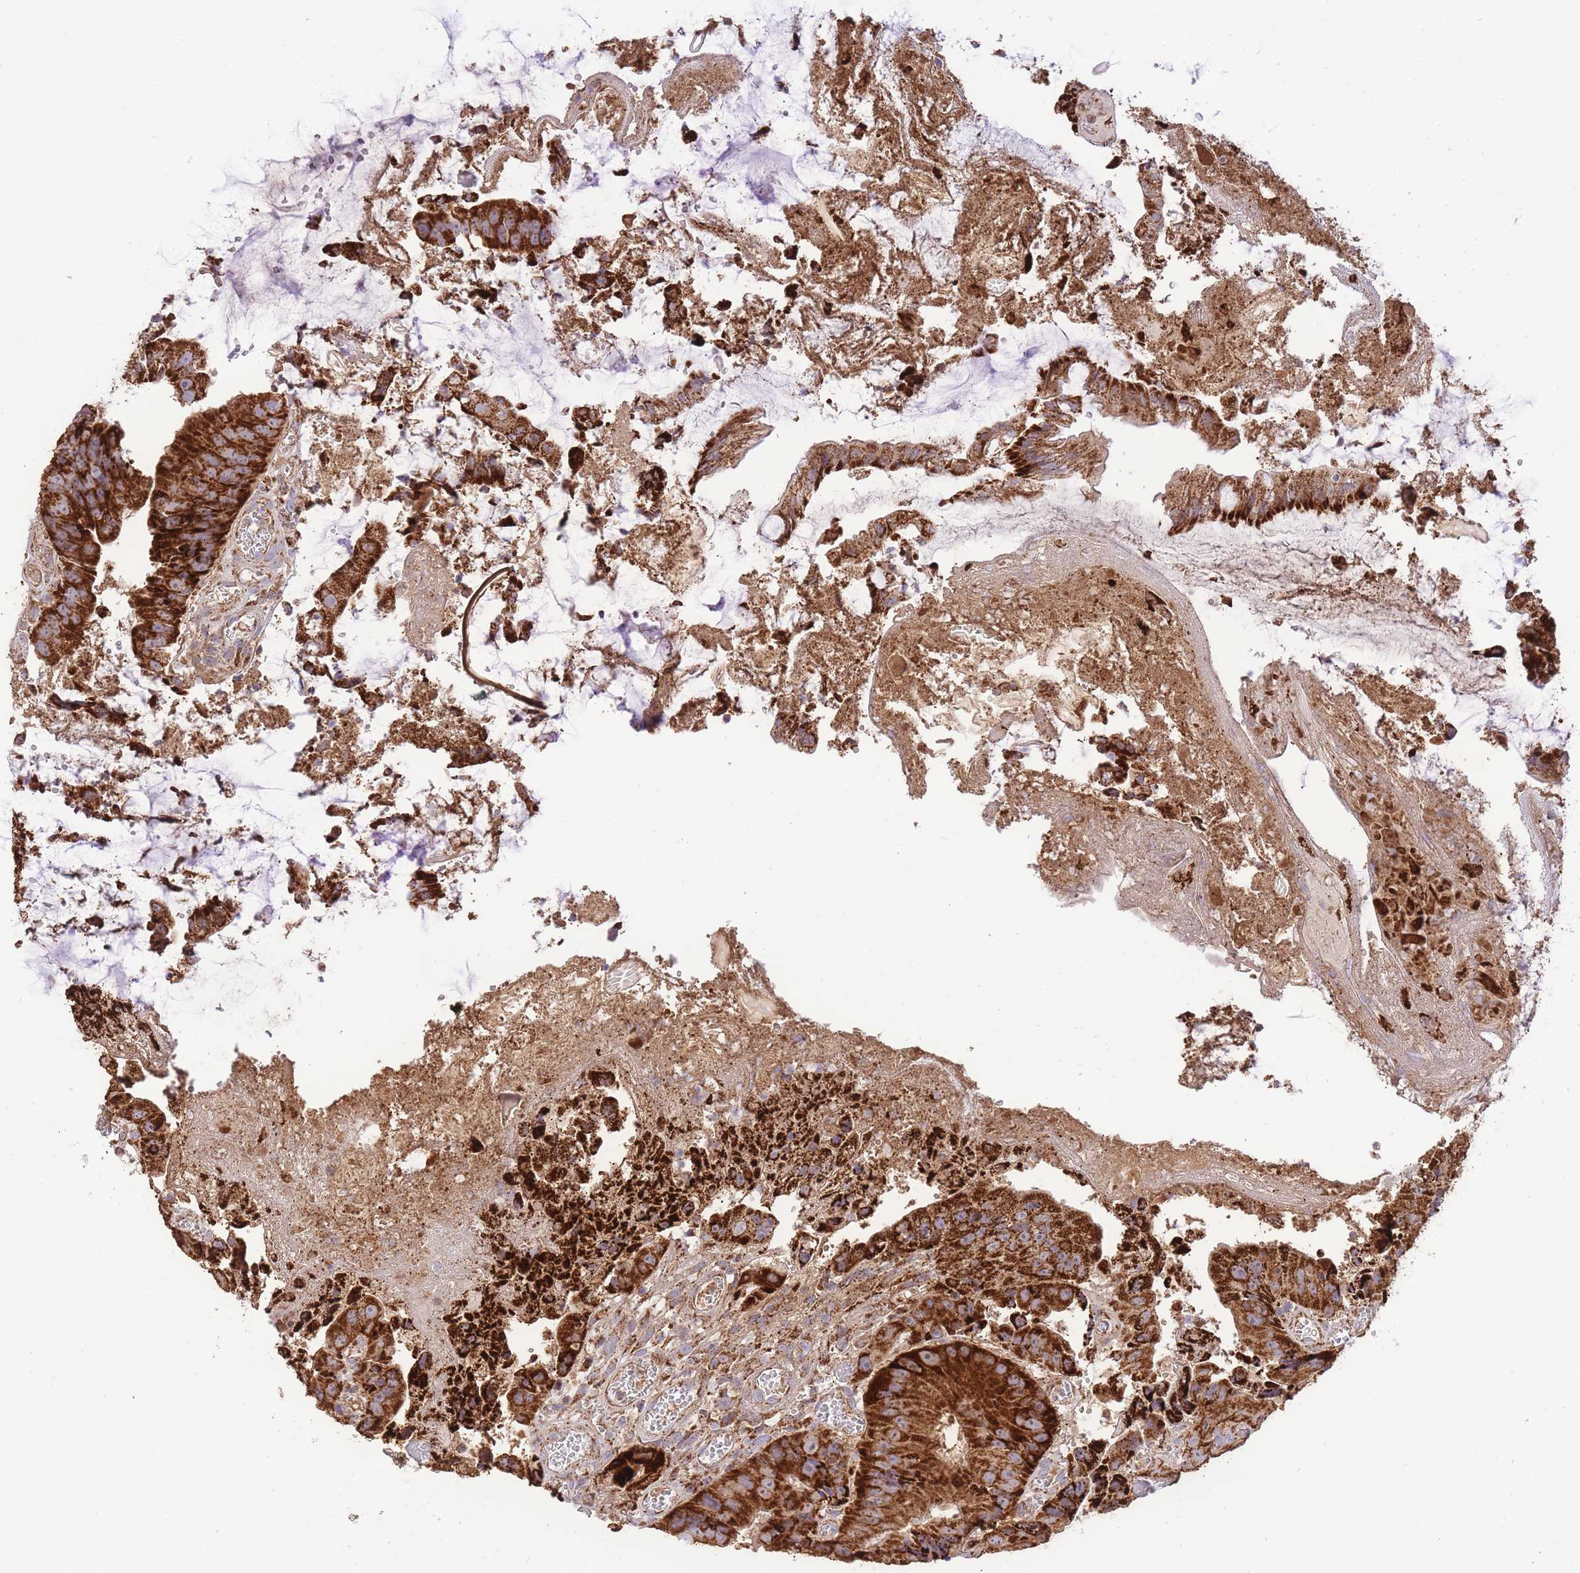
{"staining": {"intensity": "strong", "quantity": ">75%", "location": "cytoplasmic/membranous"}, "tissue": "colorectal cancer", "cell_type": "Tumor cells", "image_type": "cancer", "snomed": [{"axis": "morphology", "description": "Adenocarcinoma, NOS"}, {"axis": "topography", "description": "Colon"}], "caption": "This histopathology image shows immunohistochemistry staining of human adenocarcinoma (colorectal), with high strong cytoplasmic/membranous expression in approximately >75% of tumor cells.", "gene": "PREP", "patient": {"sex": "female", "age": 86}}